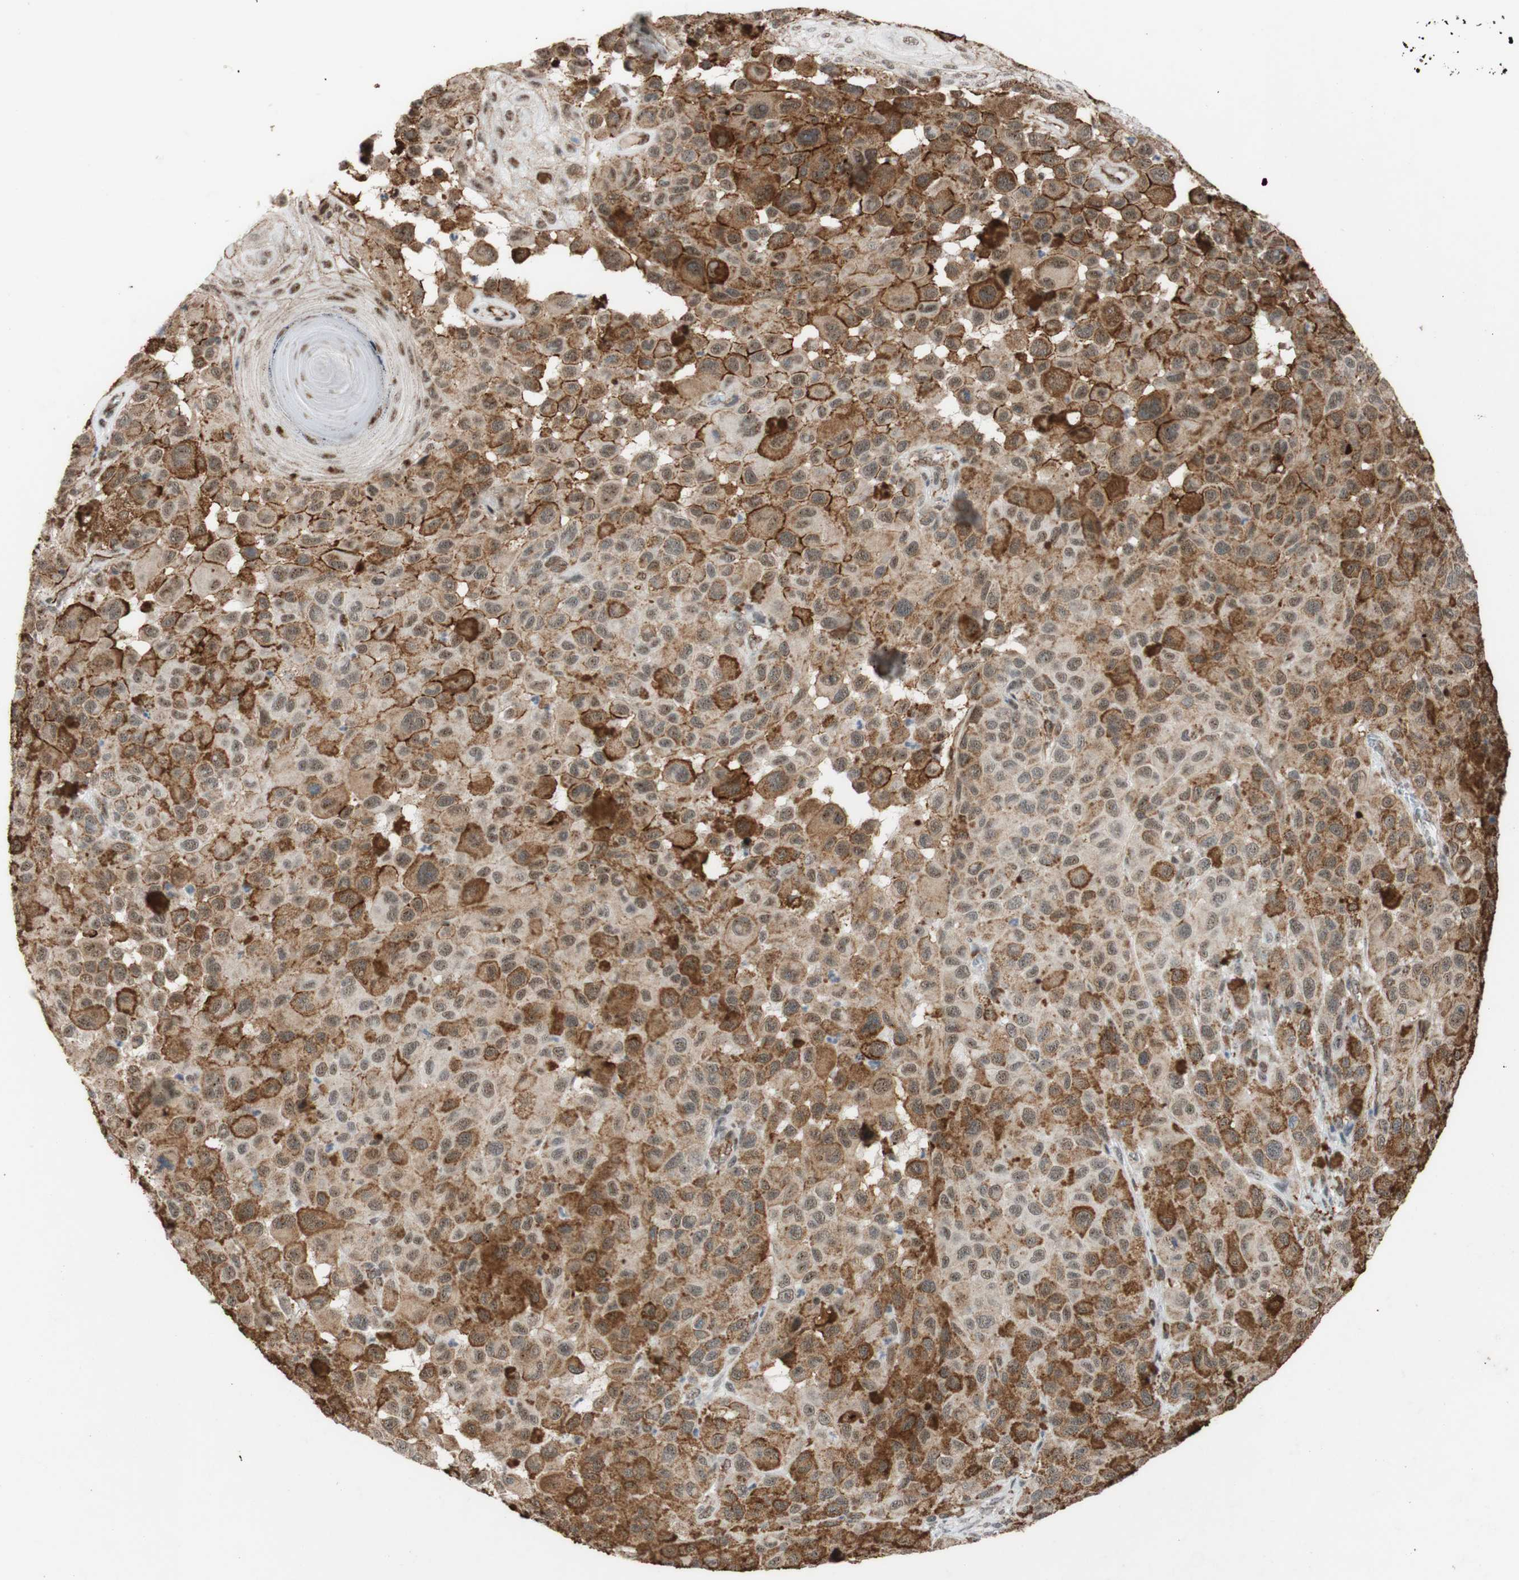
{"staining": {"intensity": "moderate", "quantity": ">75%", "location": "cytoplasmic/membranous"}, "tissue": "melanoma", "cell_type": "Tumor cells", "image_type": "cancer", "snomed": [{"axis": "morphology", "description": "Malignant melanoma, NOS"}, {"axis": "topography", "description": "Skin"}], "caption": "Protein staining by immunohistochemistry (IHC) displays moderate cytoplasmic/membranous staining in approximately >75% of tumor cells in malignant melanoma.", "gene": "SAP18", "patient": {"sex": "male", "age": 96}}